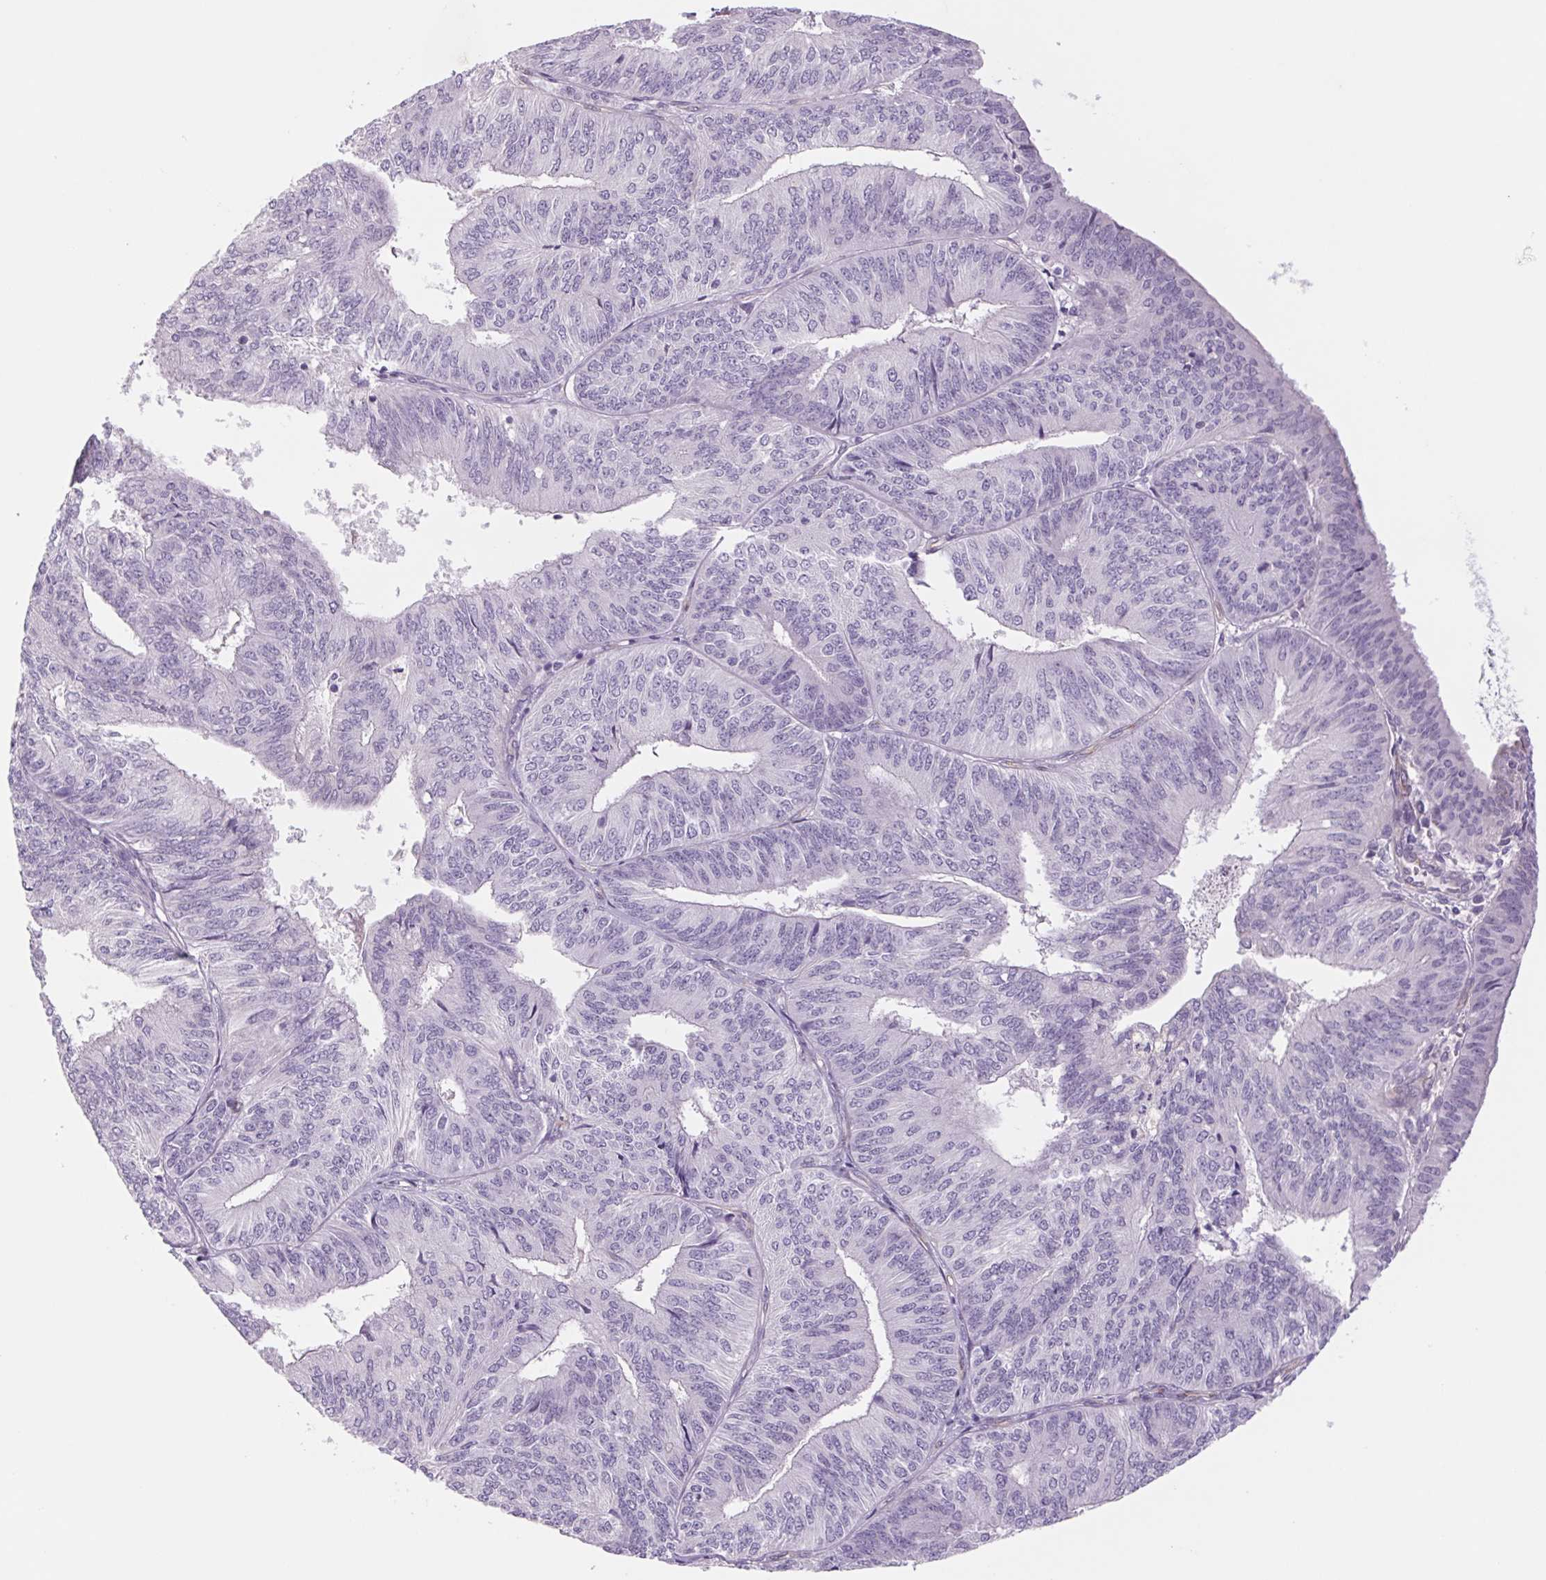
{"staining": {"intensity": "negative", "quantity": "none", "location": "none"}, "tissue": "endometrial cancer", "cell_type": "Tumor cells", "image_type": "cancer", "snomed": [{"axis": "morphology", "description": "Adenocarcinoma, NOS"}, {"axis": "topography", "description": "Endometrium"}], "caption": "A photomicrograph of endometrial cancer stained for a protein reveals no brown staining in tumor cells. Nuclei are stained in blue.", "gene": "MS4A13", "patient": {"sex": "female", "age": 58}}